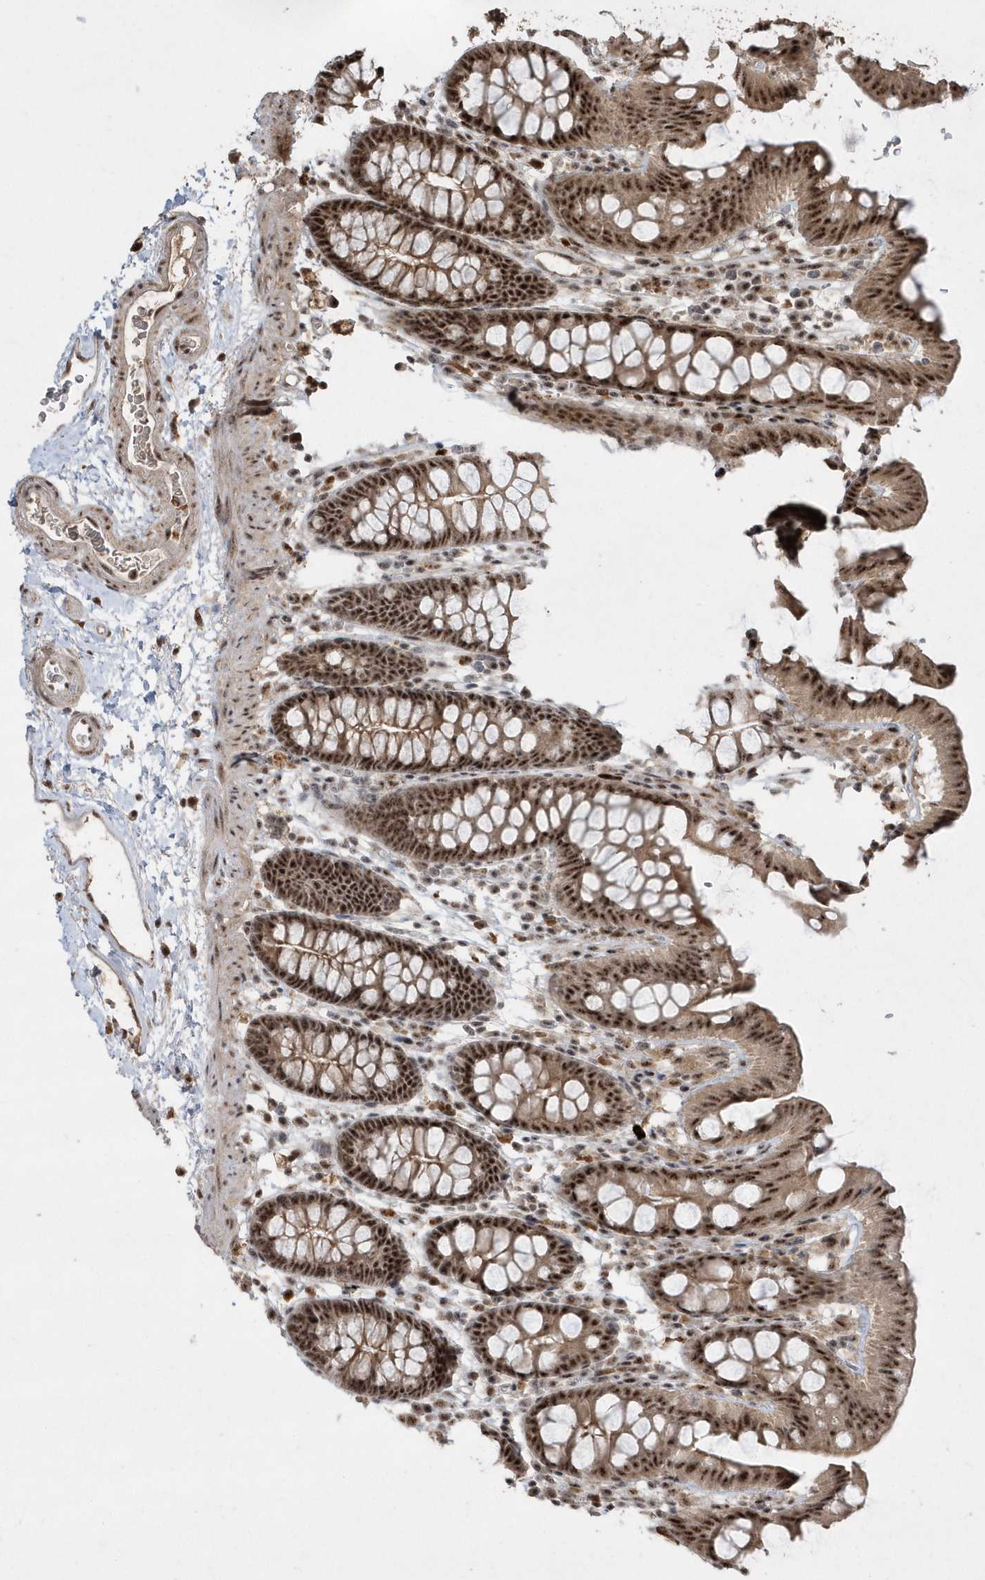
{"staining": {"intensity": "moderate", "quantity": ">75%", "location": "nuclear"}, "tissue": "colon", "cell_type": "Endothelial cells", "image_type": "normal", "snomed": [{"axis": "morphology", "description": "Normal tissue, NOS"}, {"axis": "topography", "description": "Colon"}], "caption": "Immunohistochemistry staining of unremarkable colon, which reveals medium levels of moderate nuclear positivity in approximately >75% of endothelial cells indicating moderate nuclear protein positivity. The staining was performed using DAB (brown) for protein detection and nuclei were counterstained in hematoxylin (blue).", "gene": "POLR3B", "patient": {"sex": "male", "age": 75}}